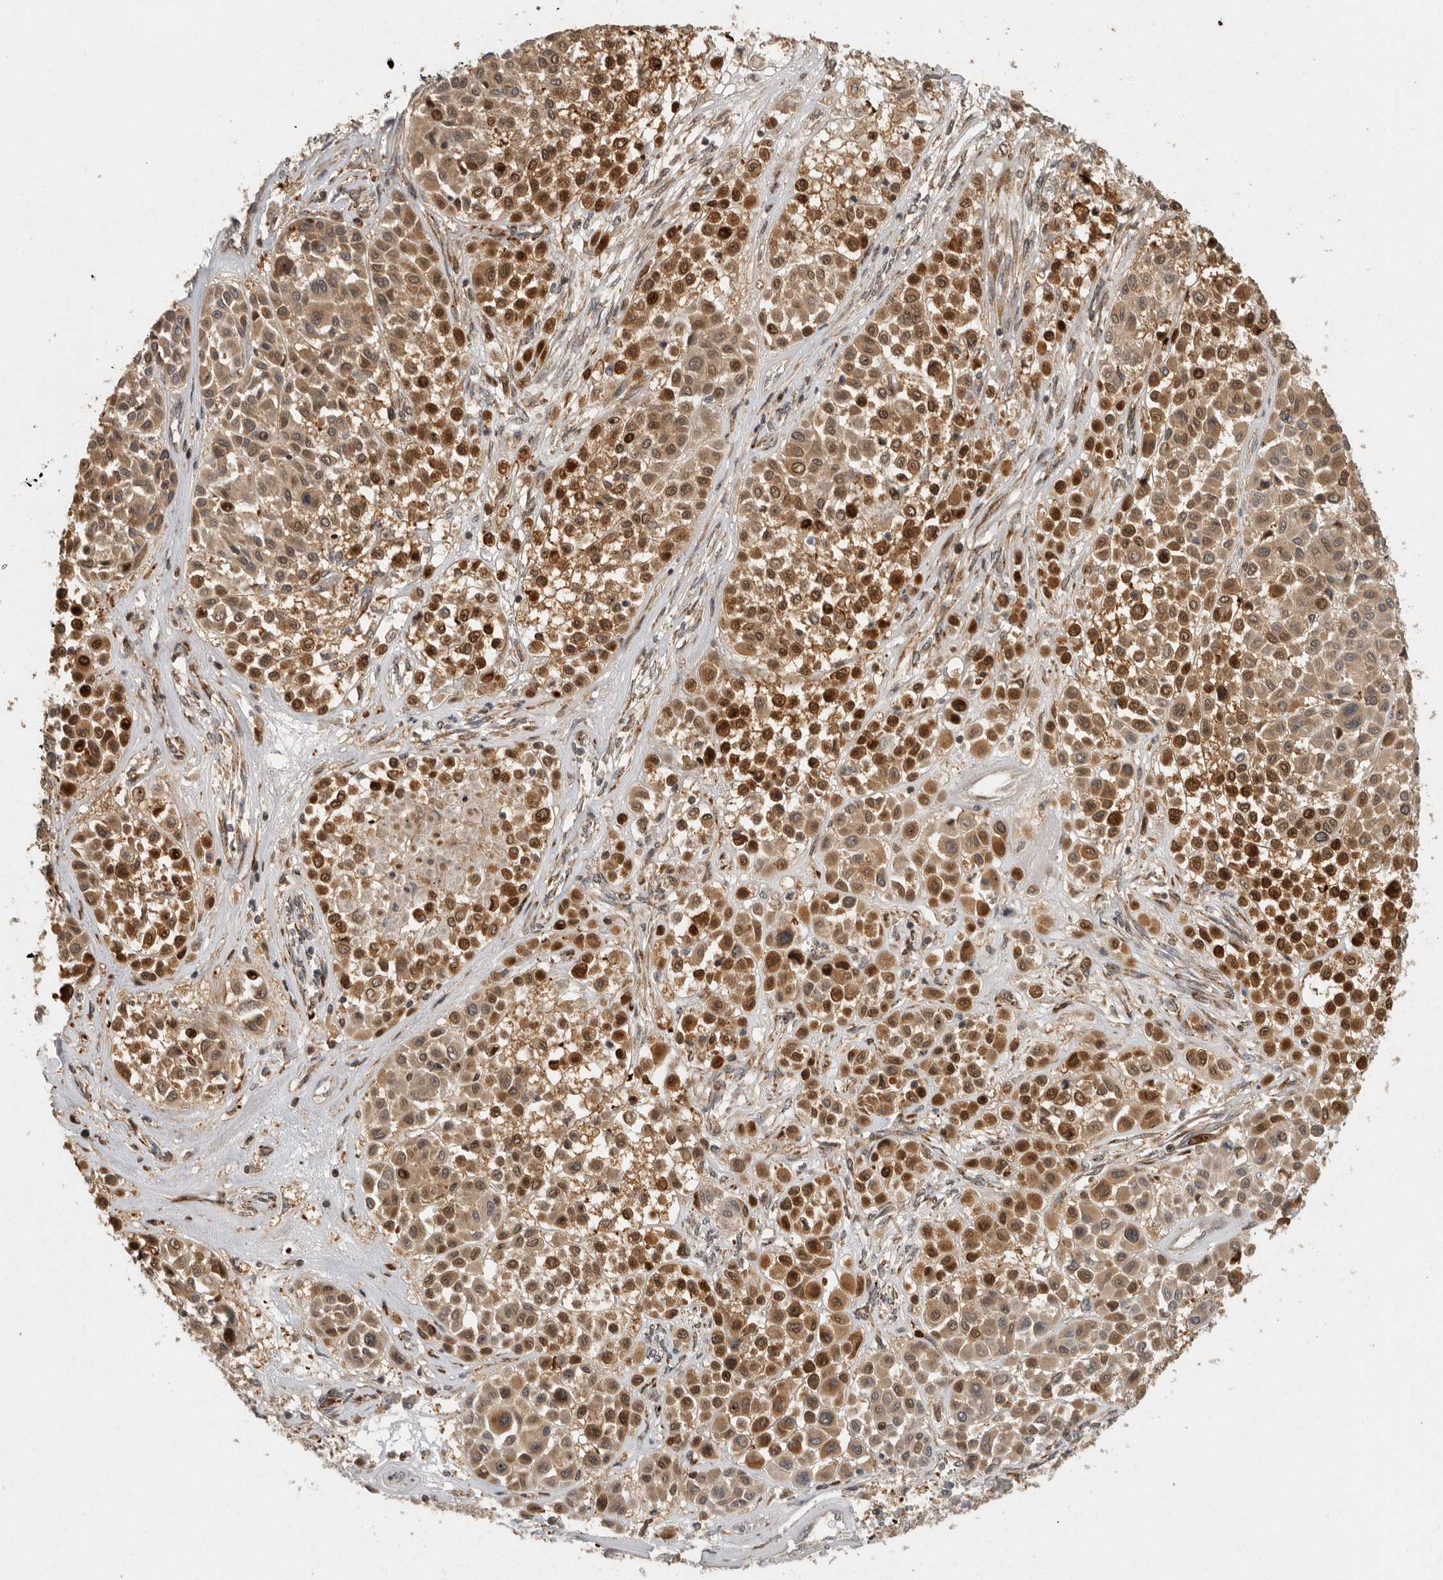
{"staining": {"intensity": "strong", "quantity": "25%-75%", "location": "cytoplasmic/membranous,nuclear"}, "tissue": "melanoma", "cell_type": "Tumor cells", "image_type": "cancer", "snomed": [{"axis": "morphology", "description": "Malignant melanoma, Metastatic site"}, {"axis": "topography", "description": "Soft tissue"}], "caption": "Strong cytoplasmic/membranous and nuclear staining is seen in about 25%-75% of tumor cells in melanoma. The staining is performed using DAB brown chromogen to label protein expression. The nuclei are counter-stained blue using hematoxylin.", "gene": "SWT1", "patient": {"sex": "male", "age": 41}}